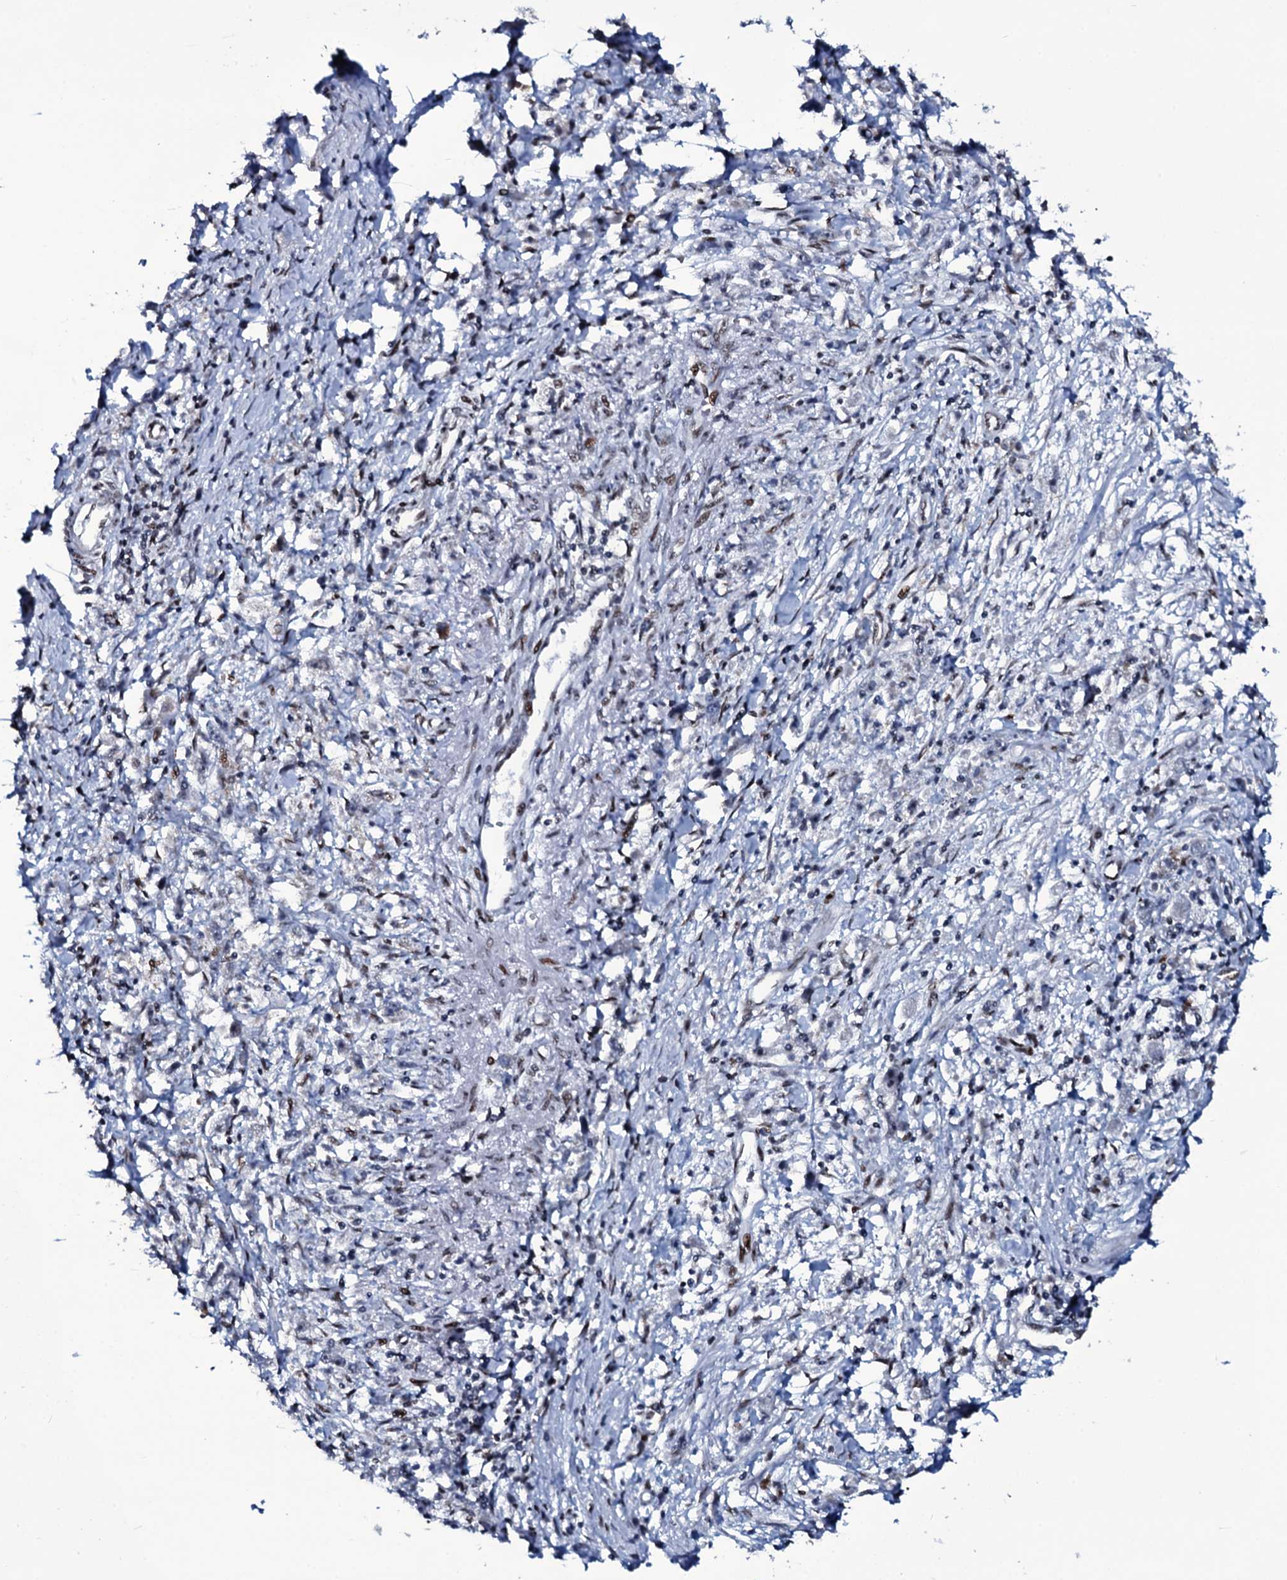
{"staining": {"intensity": "negative", "quantity": "none", "location": "none"}, "tissue": "stomach cancer", "cell_type": "Tumor cells", "image_type": "cancer", "snomed": [{"axis": "morphology", "description": "Adenocarcinoma, NOS"}, {"axis": "topography", "description": "Stomach"}], "caption": "A high-resolution photomicrograph shows immunohistochemistry (IHC) staining of stomach cancer (adenocarcinoma), which exhibits no significant staining in tumor cells.", "gene": "ZMIZ2", "patient": {"sex": "female", "age": 59}}